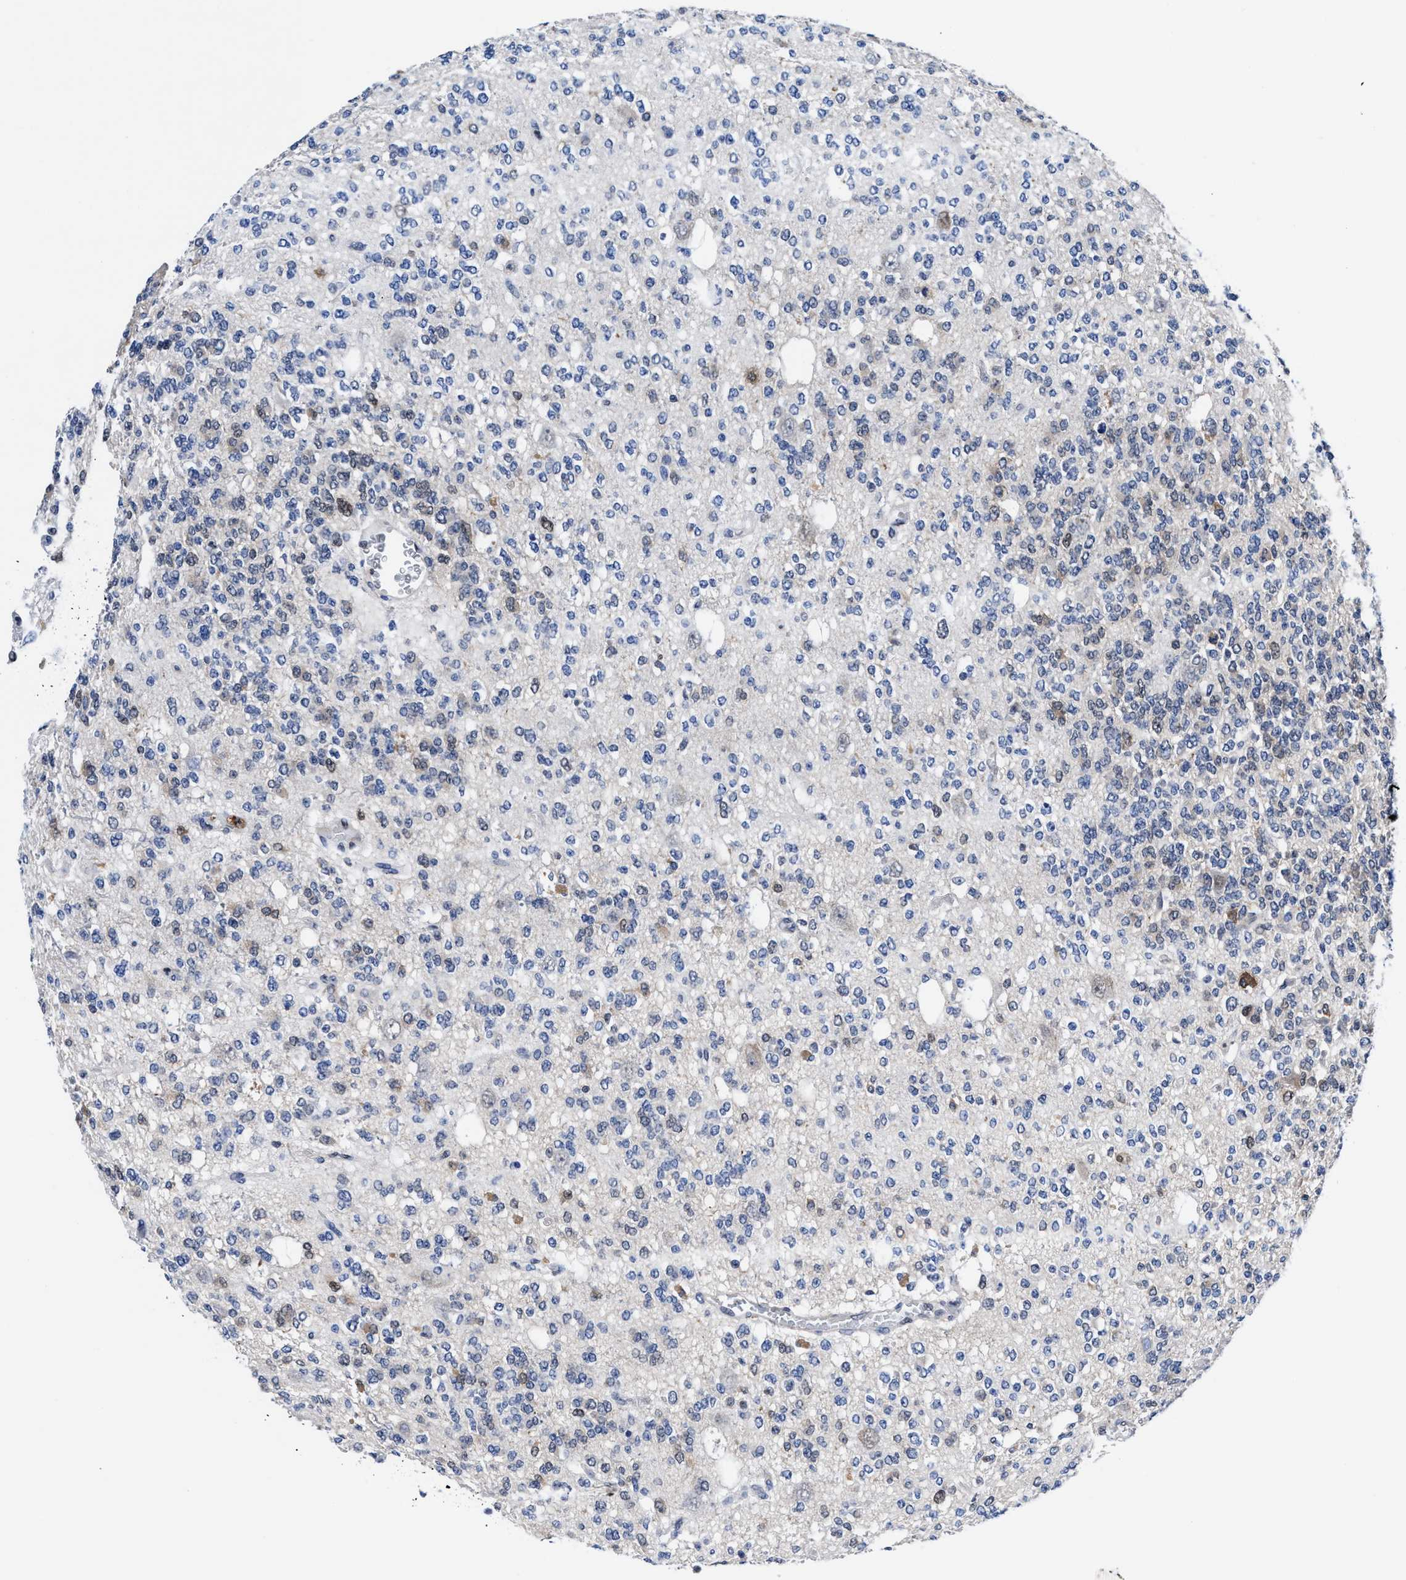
{"staining": {"intensity": "negative", "quantity": "none", "location": "none"}, "tissue": "glioma", "cell_type": "Tumor cells", "image_type": "cancer", "snomed": [{"axis": "morphology", "description": "Glioma, malignant, Low grade"}, {"axis": "topography", "description": "Brain"}], "caption": "Glioma was stained to show a protein in brown. There is no significant staining in tumor cells.", "gene": "ACLY", "patient": {"sex": "male", "age": 38}}